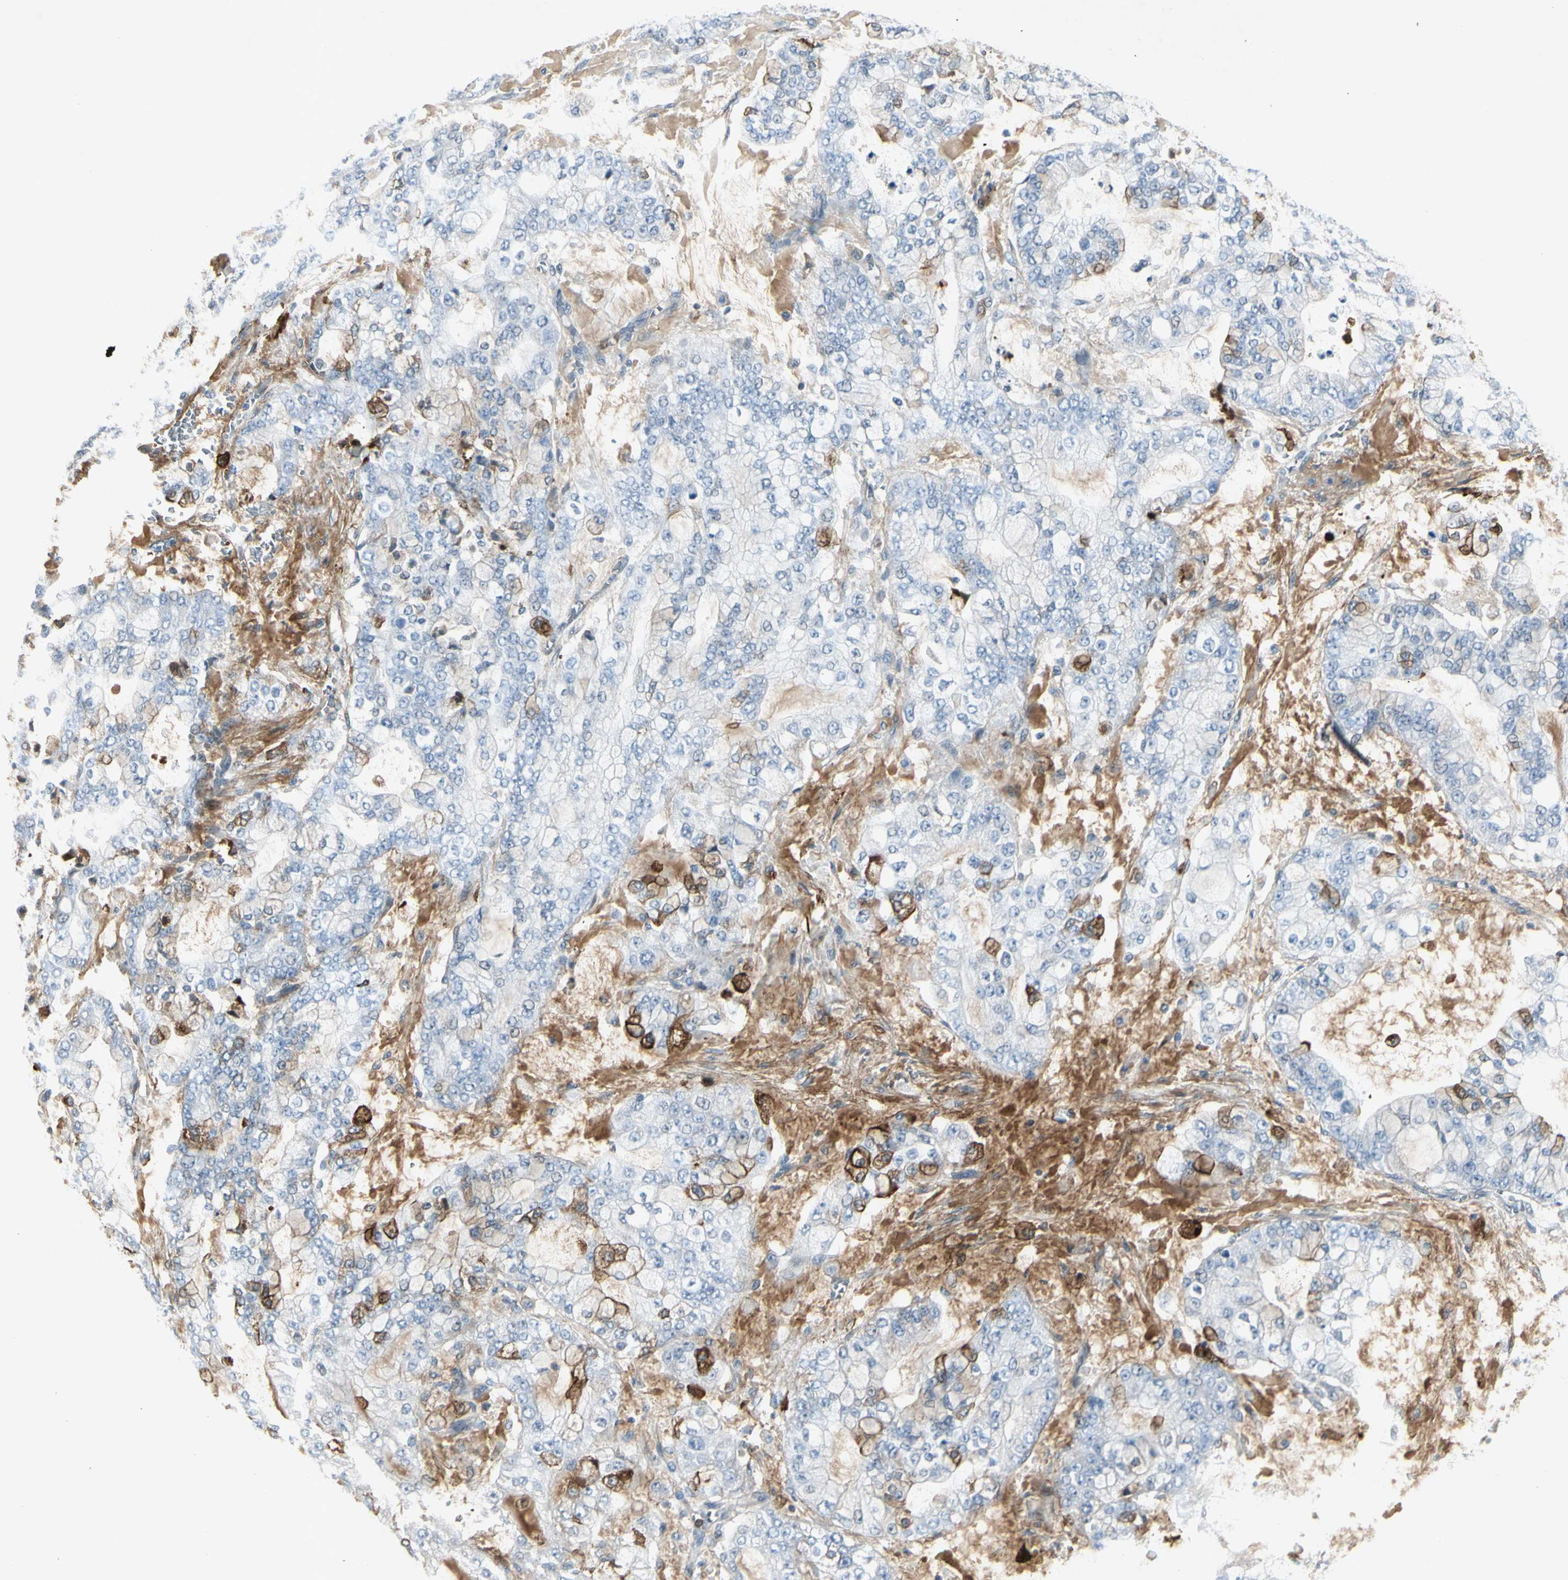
{"staining": {"intensity": "moderate", "quantity": "<25%", "location": "cytoplasmic/membranous"}, "tissue": "stomach cancer", "cell_type": "Tumor cells", "image_type": "cancer", "snomed": [{"axis": "morphology", "description": "Adenocarcinoma, NOS"}, {"axis": "topography", "description": "Stomach"}], "caption": "Stomach adenocarcinoma stained with a protein marker shows moderate staining in tumor cells.", "gene": "IGHM", "patient": {"sex": "male", "age": 76}}